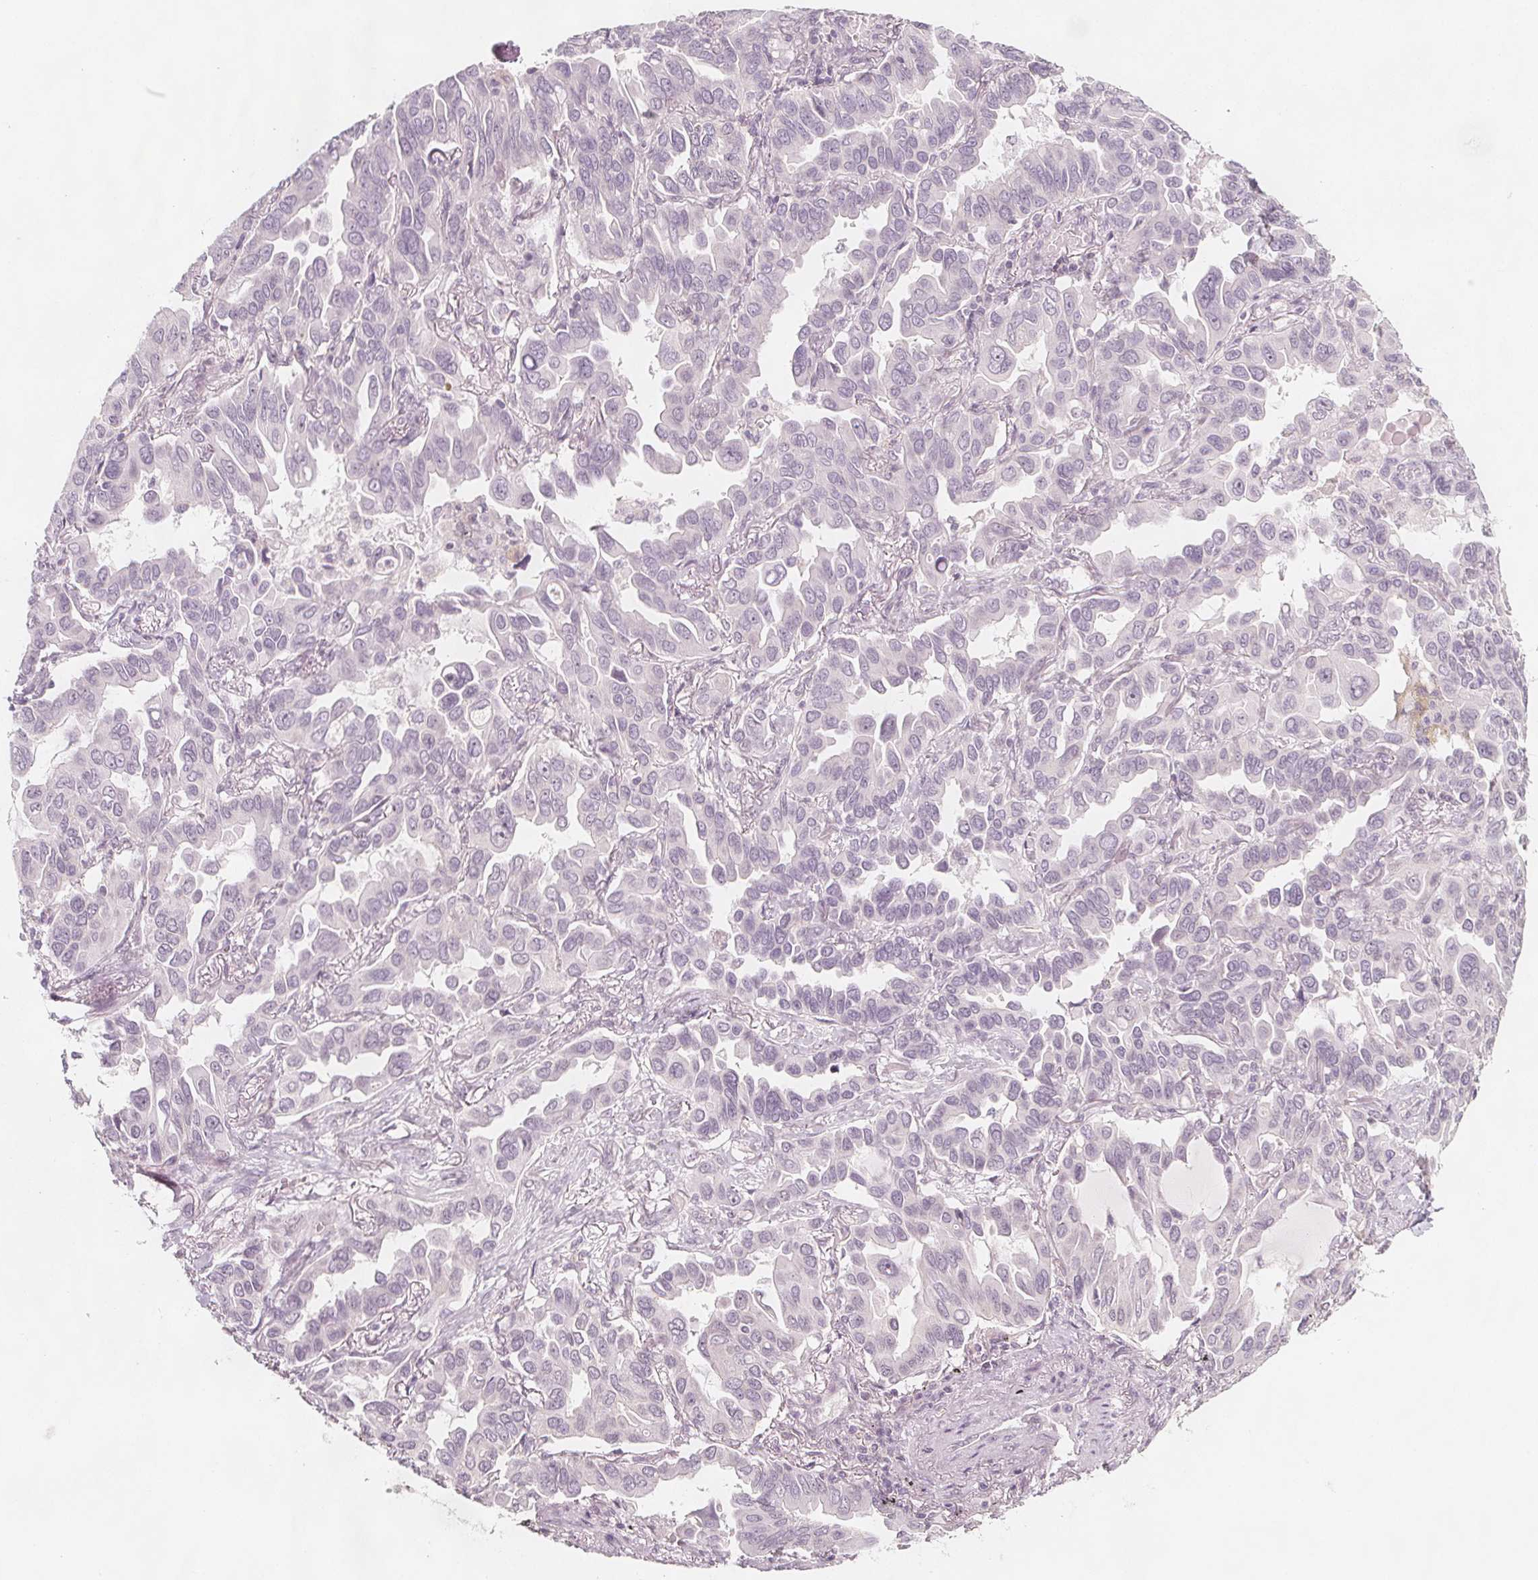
{"staining": {"intensity": "negative", "quantity": "none", "location": "none"}, "tissue": "lung cancer", "cell_type": "Tumor cells", "image_type": "cancer", "snomed": [{"axis": "morphology", "description": "Adenocarcinoma, NOS"}, {"axis": "topography", "description": "Lung"}], "caption": "An IHC image of lung cancer is shown. There is no staining in tumor cells of lung cancer.", "gene": "C1orf167", "patient": {"sex": "male", "age": 64}}